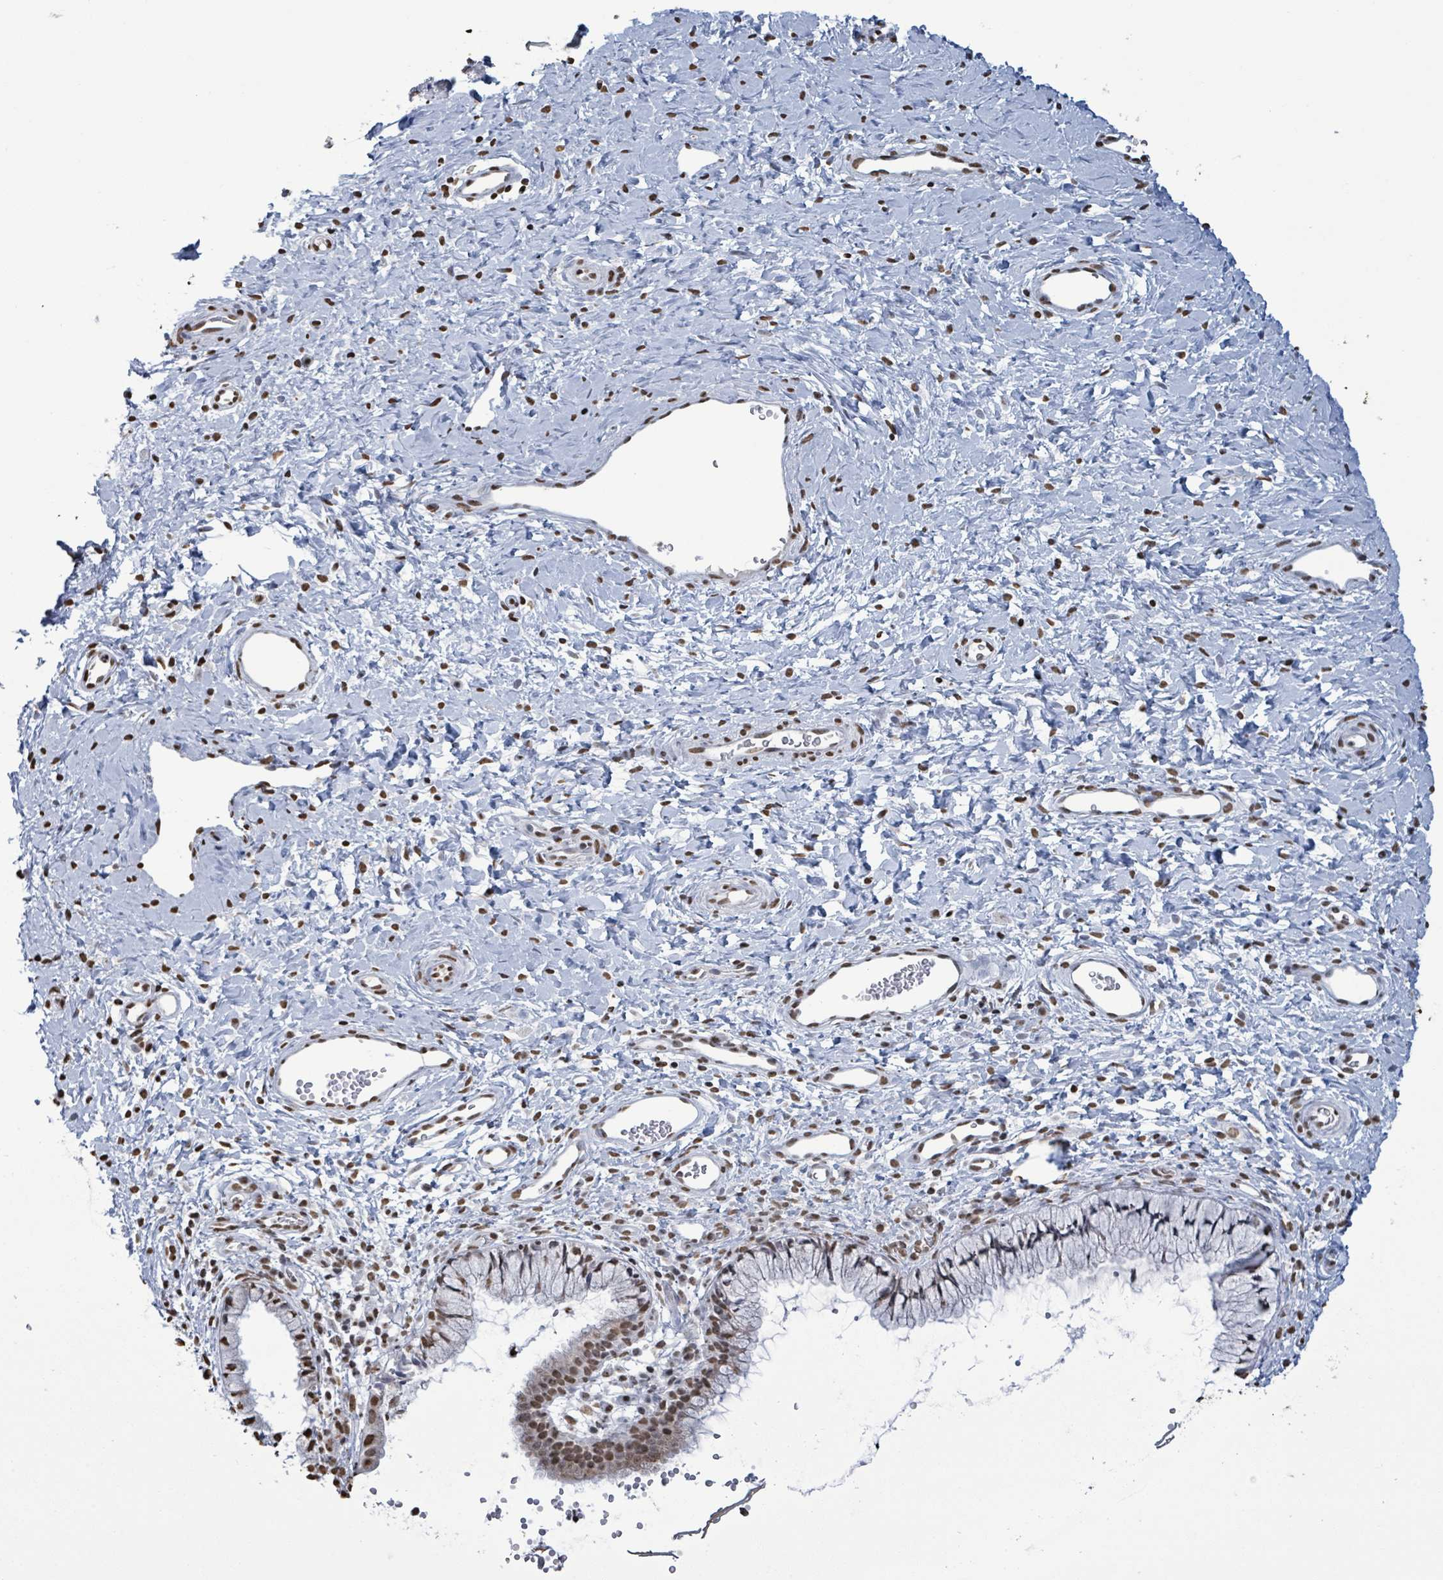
{"staining": {"intensity": "moderate", "quantity": "25%-75%", "location": "cytoplasmic/membranous,nuclear"}, "tissue": "cervix", "cell_type": "Glandular cells", "image_type": "normal", "snomed": [{"axis": "morphology", "description": "Normal tissue, NOS"}, {"axis": "topography", "description": "Cervix"}], "caption": "IHC staining of normal cervix, which shows medium levels of moderate cytoplasmic/membranous,nuclear positivity in approximately 25%-75% of glandular cells indicating moderate cytoplasmic/membranous,nuclear protein expression. The staining was performed using DAB (3,3'-diaminobenzidine) (brown) for protein detection and nuclei were counterstained in hematoxylin (blue).", "gene": "SAMD14", "patient": {"sex": "female", "age": 36}}